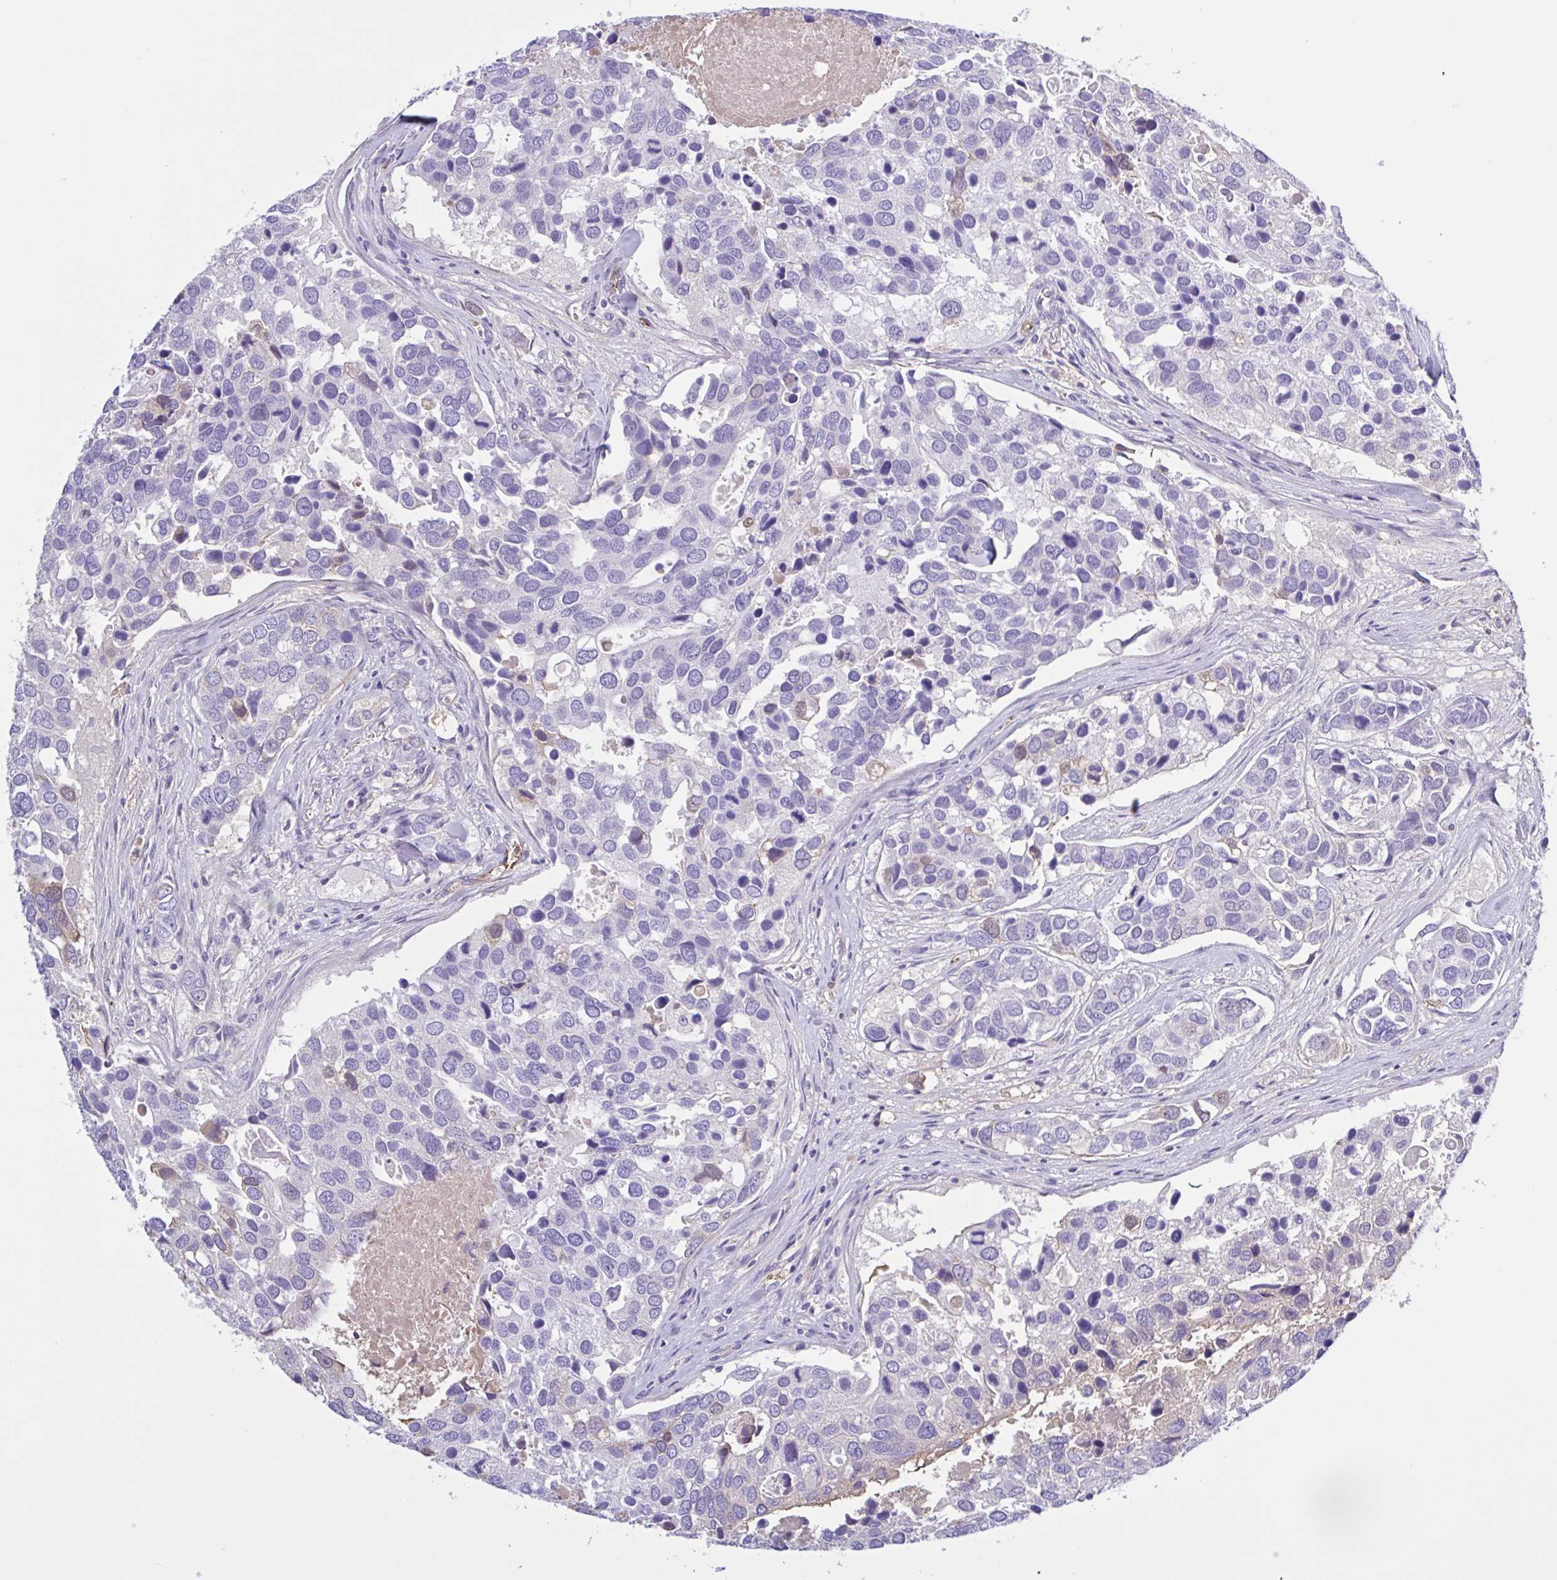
{"staining": {"intensity": "negative", "quantity": "none", "location": "none"}, "tissue": "breast cancer", "cell_type": "Tumor cells", "image_type": "cancer", "snomed": [{"axis": "morphology", "description": "Duct carcinoma"}, {"axis": "topography", "description": "Breast"}], "caption": "Breast cancer (infiltrating ductal carcinoma) was stained to show a protein in brown. There is no significant positivity in tumor cells. Nuclei are stained in blue.", "gene": "LARGE2", "patient": {"sex": "female", "age": 83}}